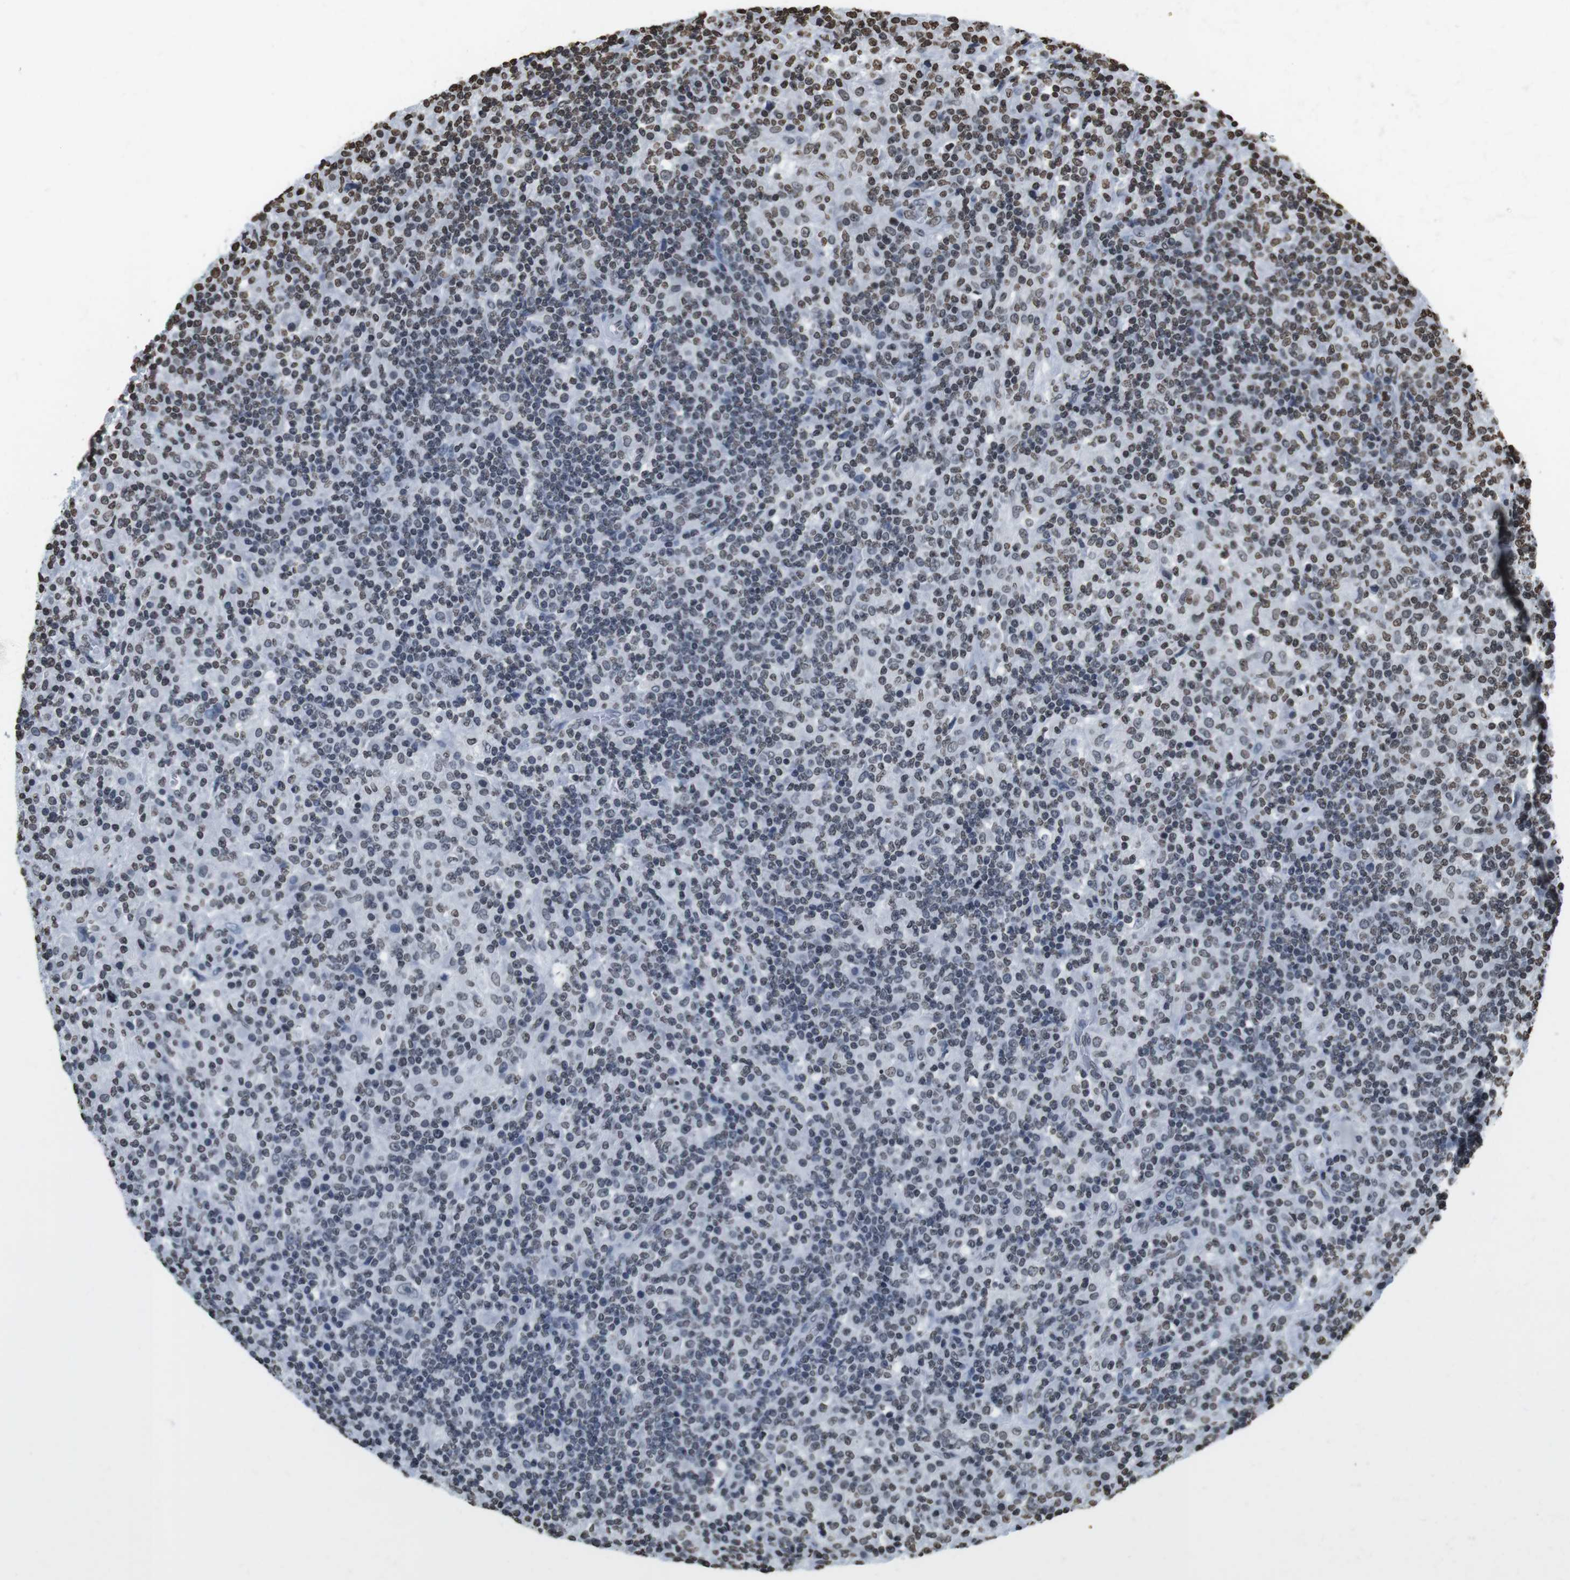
{"staining": {"intensity": "negative", "quantity": "none", "location": "none"}, "tissue": "lymphoma", "cell_type": "Tumor cells", "image_type": "cancer", "snomed": [{"axis": "morphology", "description": "Hodgkin's disease, NOS"}, {"axis": "topography", "description": "Lymph node"}], "caption": "The image reveals no staining of tumor cells in lymphoma.", "gene": "BSX", "patient": {"sex": "male", "age": 70}}